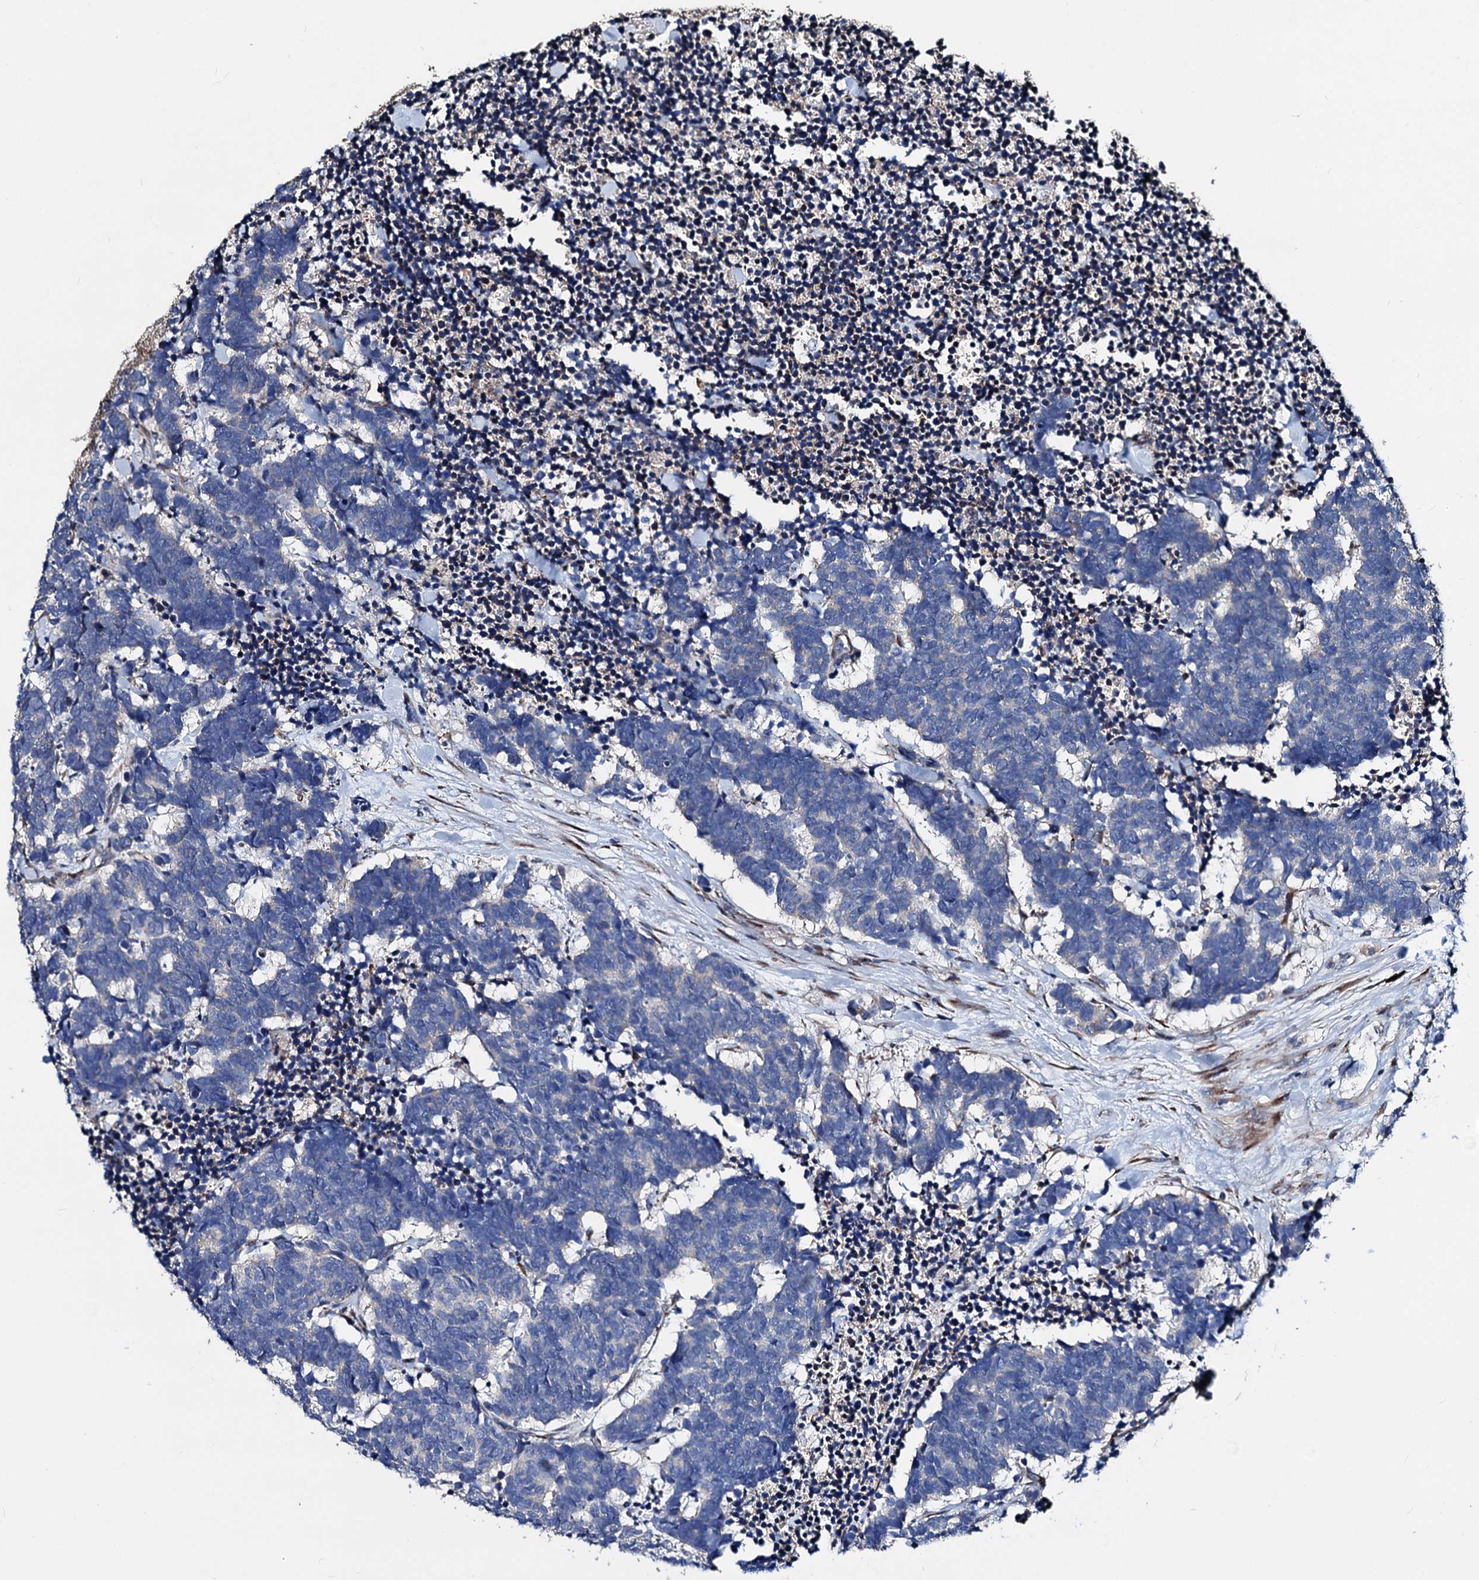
{"staining": {"intensity": "negative", "quantity": "none", "location": "none"}, "tissue": "carcinoid", "cell_type": "Tumor cells", "image_type": "cancer", "snomed": [{"axis": "morphology", "description": "Carcinoma, NOS"}, {"axis": "morphology", "description": "Carcinoid, malignant, NOS"}, {"axis": "topography", "description": "Urinary bladder"}], "caption": "Immunohistochemistry (IHC) histopathology image of neoplastic tissue: human carcinoid stained with DAB (3,3'-diaminobenzidine) displays no significant protein expression in tumor cells.", "gene": "AKAP11", "patient": {"sex": "male", "age": 57}}